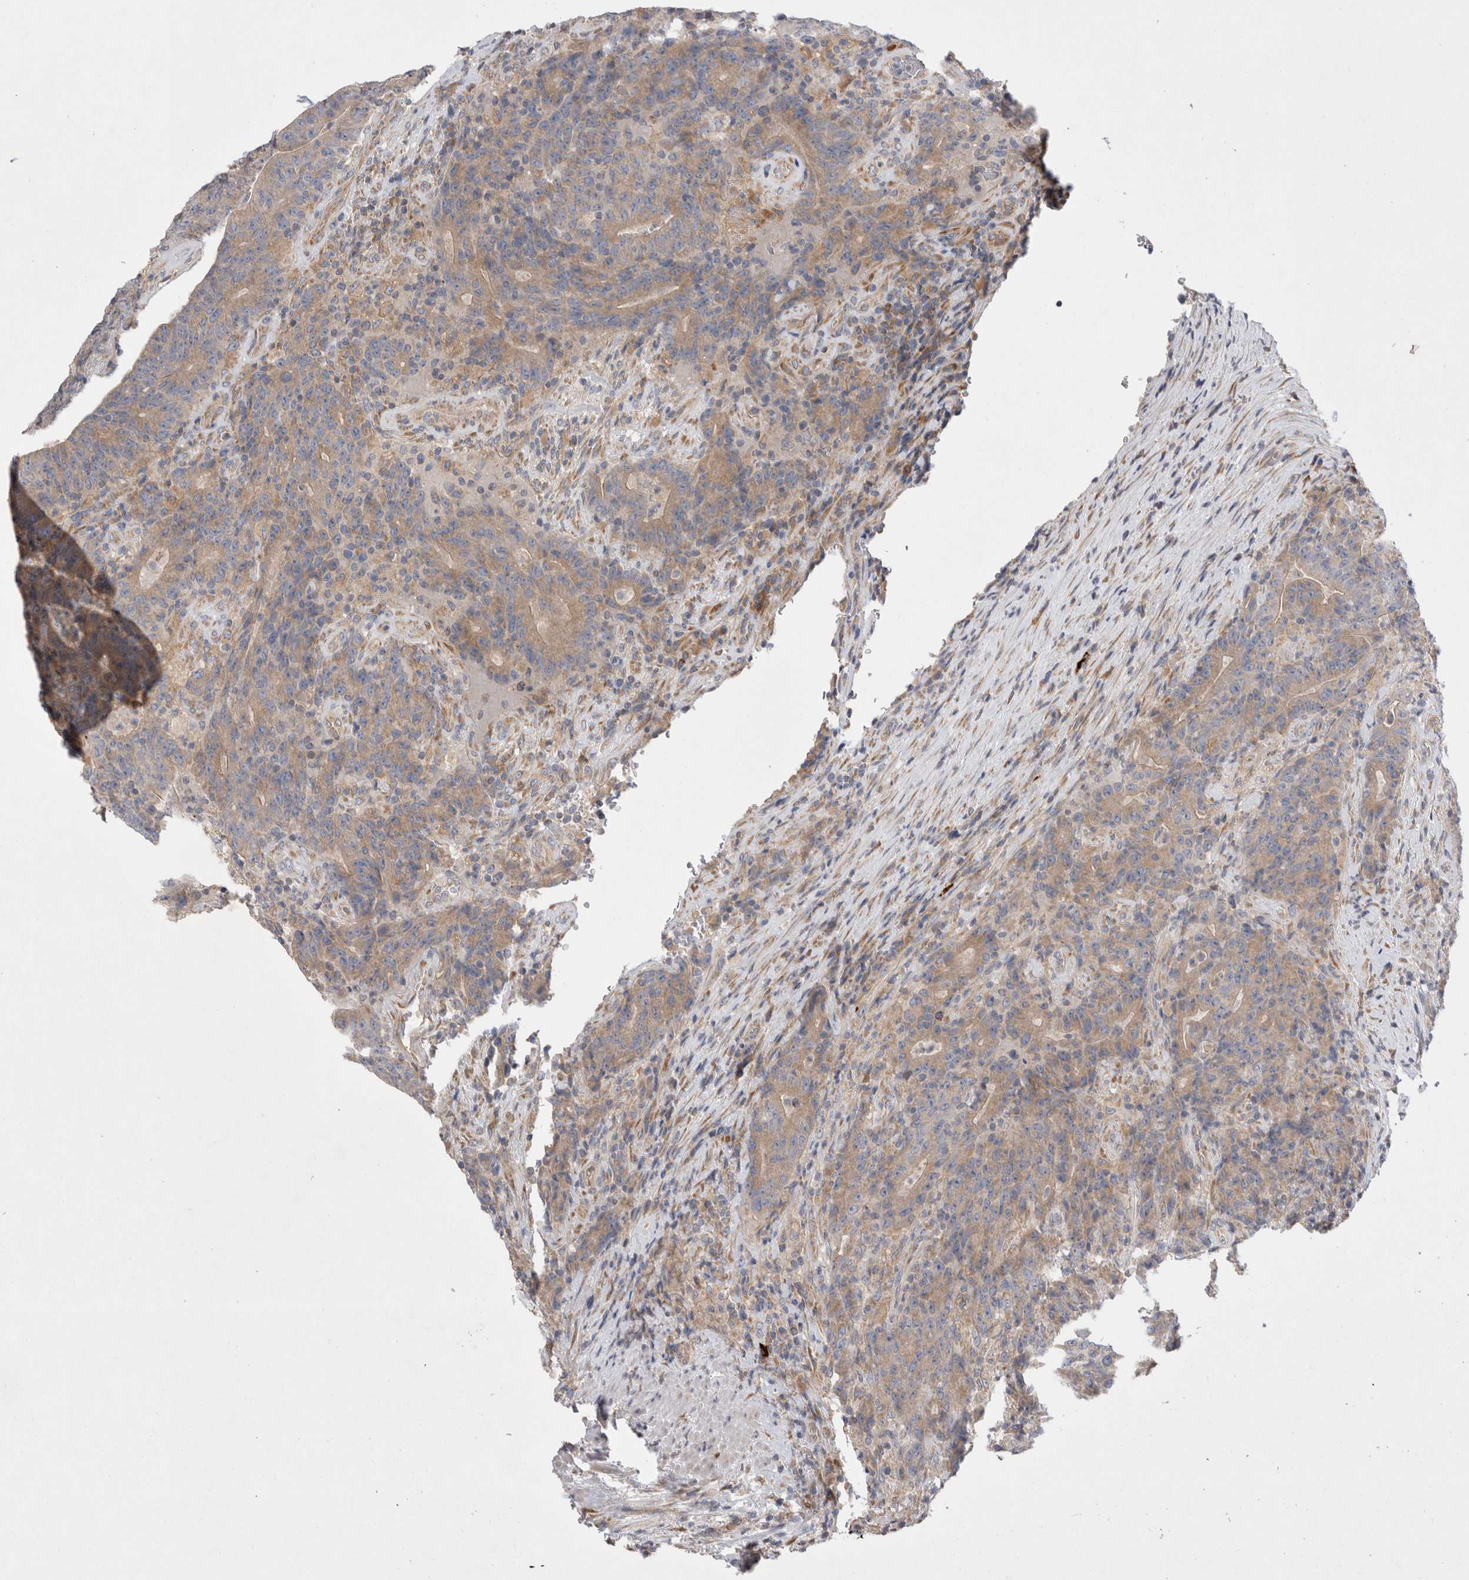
{"staining": {"intensity": "weak", "quantity": ">75%", "location": "cytoplasmic/membranous"}, "tissue": "colorectal cancer", "cell_type": "Tumor cells", "image_type": "cancer", "snomed": [{"axis": "morphology", "description": "Normal tissue, NOS"}, {"axis": "morphology", "description": "Adenocarcinoma, NOS"}, {"axis": "topography", "description": "Colon"}], "caption": "IHC (DAB) staining of adenocarcinoma (colorectal) demonstrates weak cytoplasmic/membranous protein staining in approximately >75% of tumor cells.", "gene": "TBC1D16", "patient": {"sex": "female", "age": 75}}